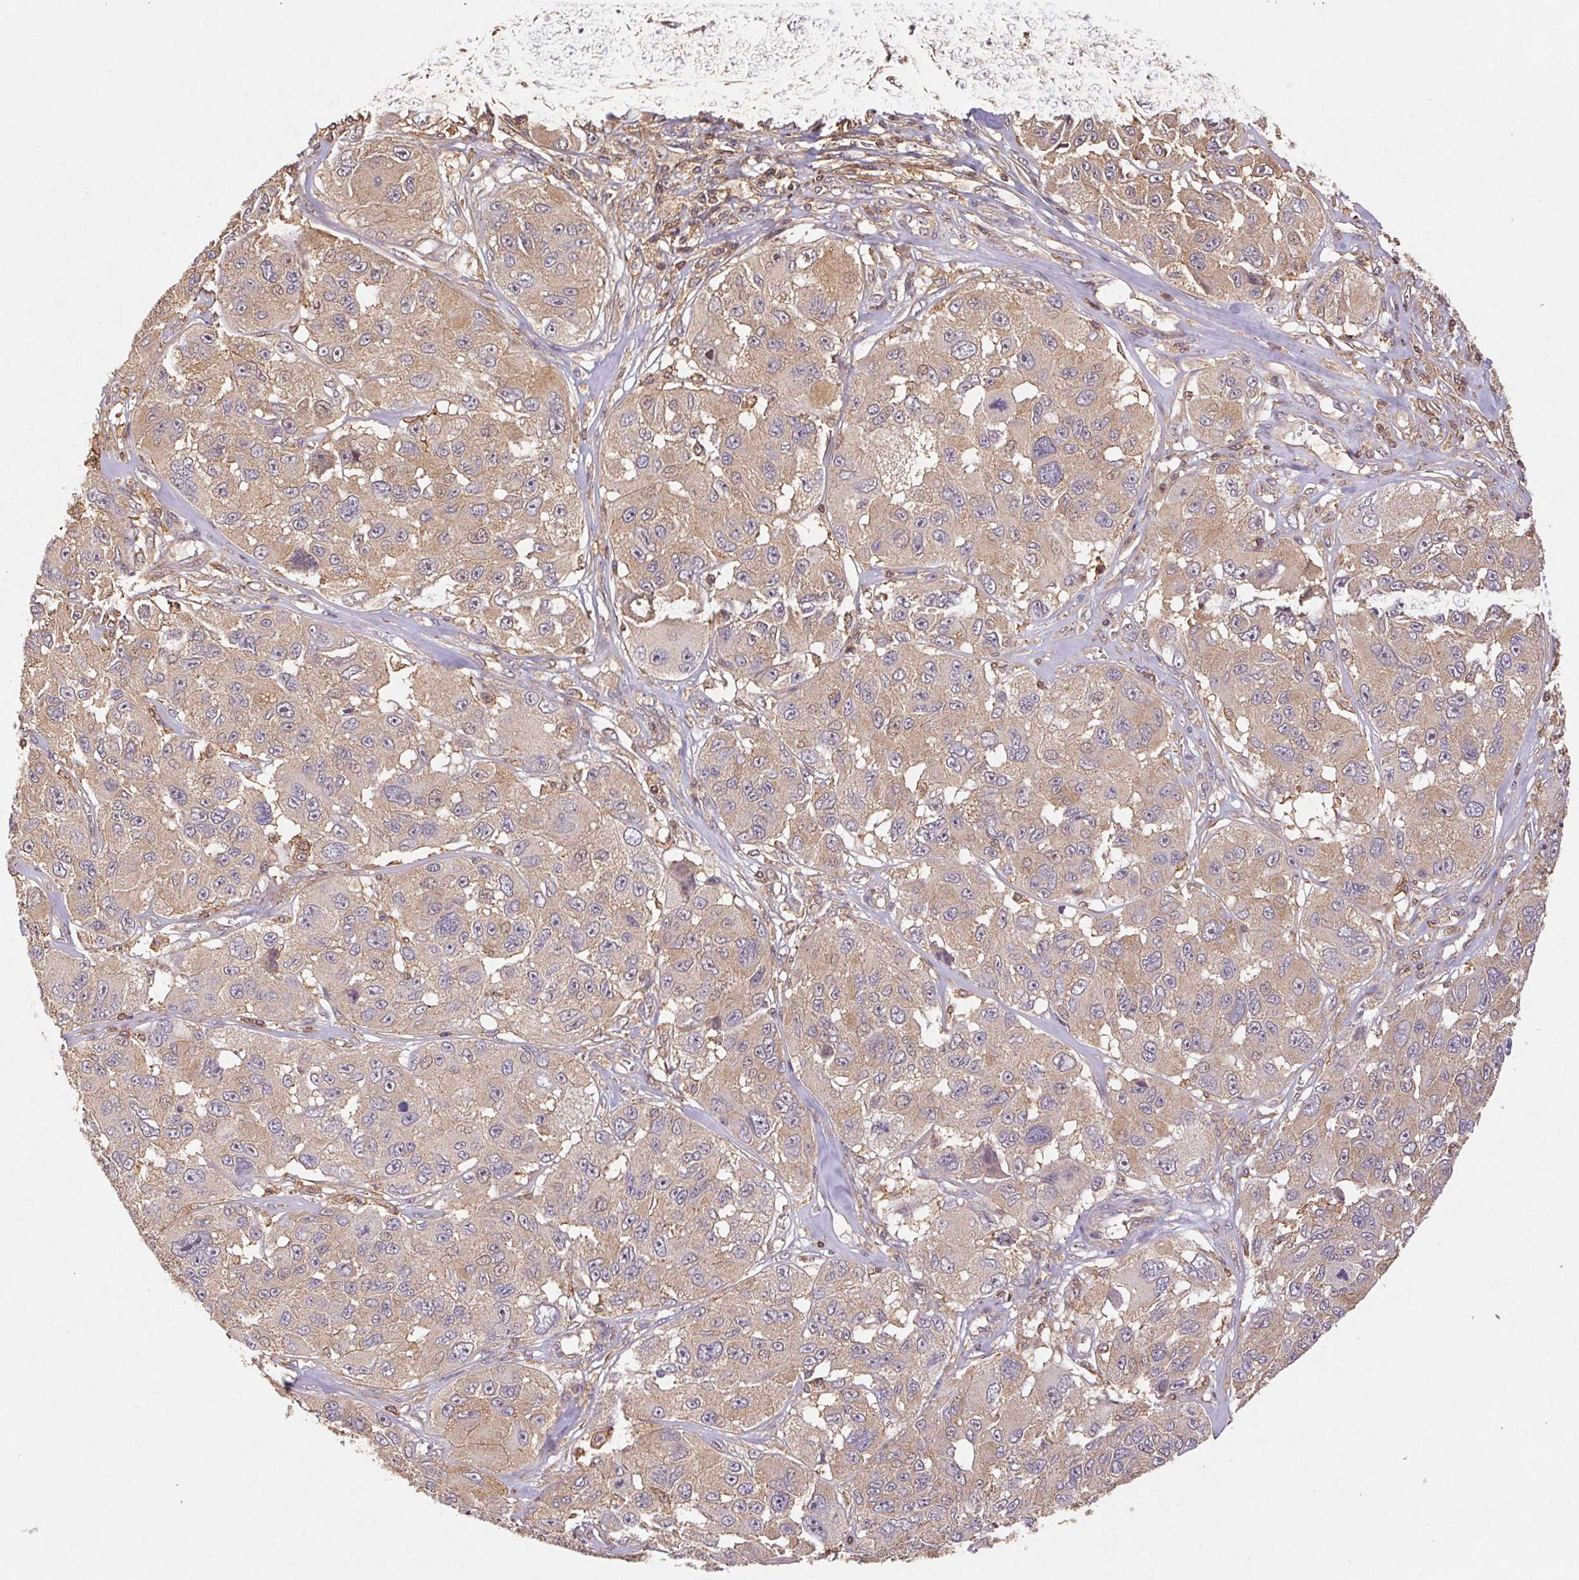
{"staining": {"intensity": "weak", "quantity": ">75%", "location": "cytoplasmic/membranous"}, "tissue": "melanoma", "cell_type": "Tumor cells", "image_type": "cancer", "snomed": [{"axis": "morphology", "description": "Malignant melanoma, NOS"}, {"axis": "topography", "description": "Skin"}], "caption": "Melanoma was stained to show a protein in brown. There is low levels of weak cytoplasmic/membranous positivity in about >75% of tumor cells. The staining was performed using DAB to visualize the protein expression in brown, while the nuclei were stained in blue with hematoxylin (Magnification: 20x).", "gene": "ATG10", "patient": {"sex": "female", "age": 66}}